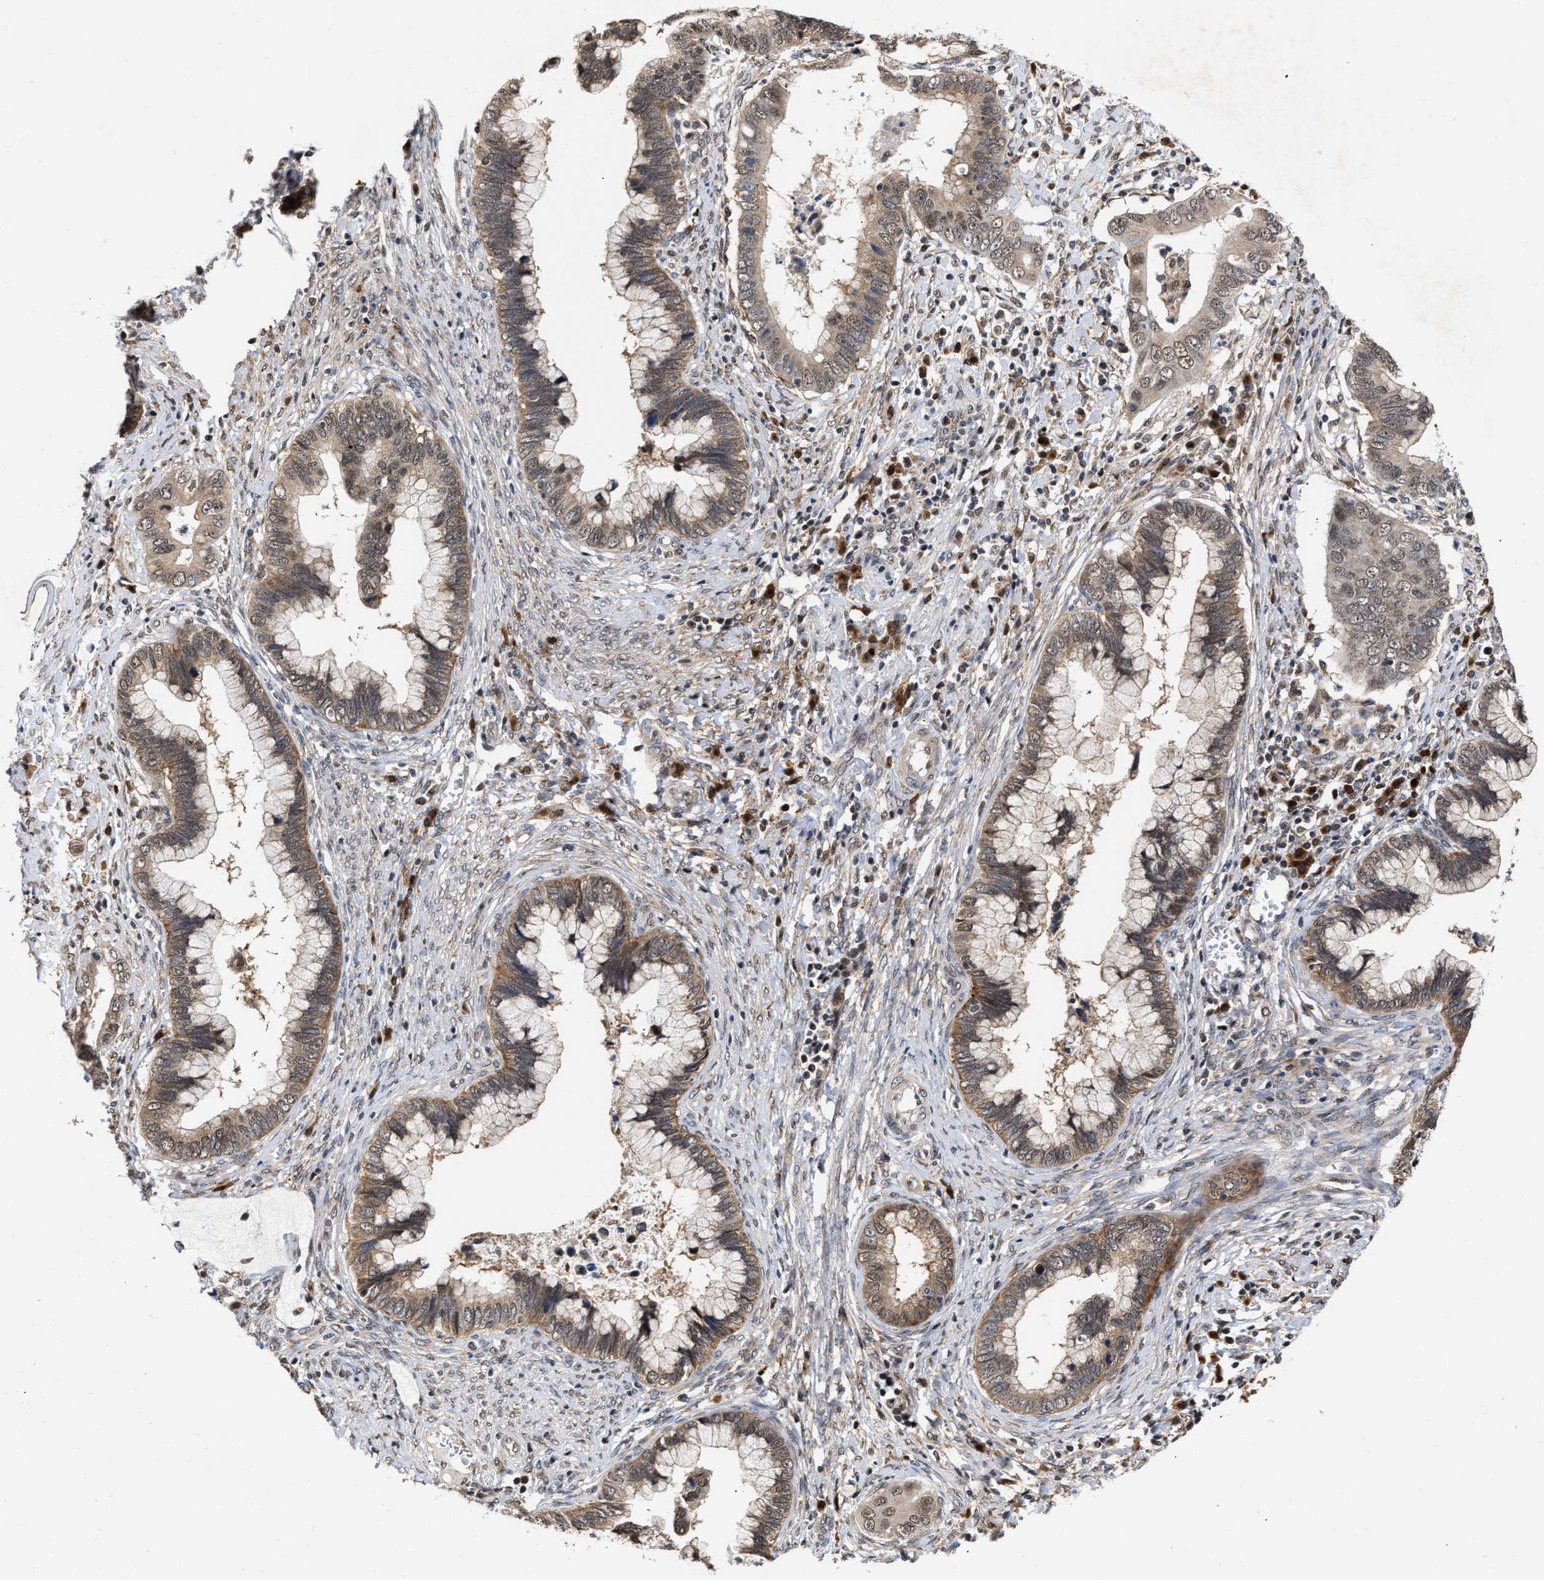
{"staining": {"intensity": "moderate", "quantity": ">75%", "location": "cytoplasmic/membranous"}, "tissue": "cervical cancer", "cell_type": "Tumor cells", "image_type": "cancer", "snomed": [{"axis": "morphology", "description": "Adenocarcinoma, NOS"}, {"axis": "topography", "description": "Cervix"}], "caption": "Cervical cancer stained with IHC shows moderate cytoplasmic/membranous positivity in about >75% of tumor cells.", "gene": "CLIP2", "patient": {"sex": "female", "age": 44}}